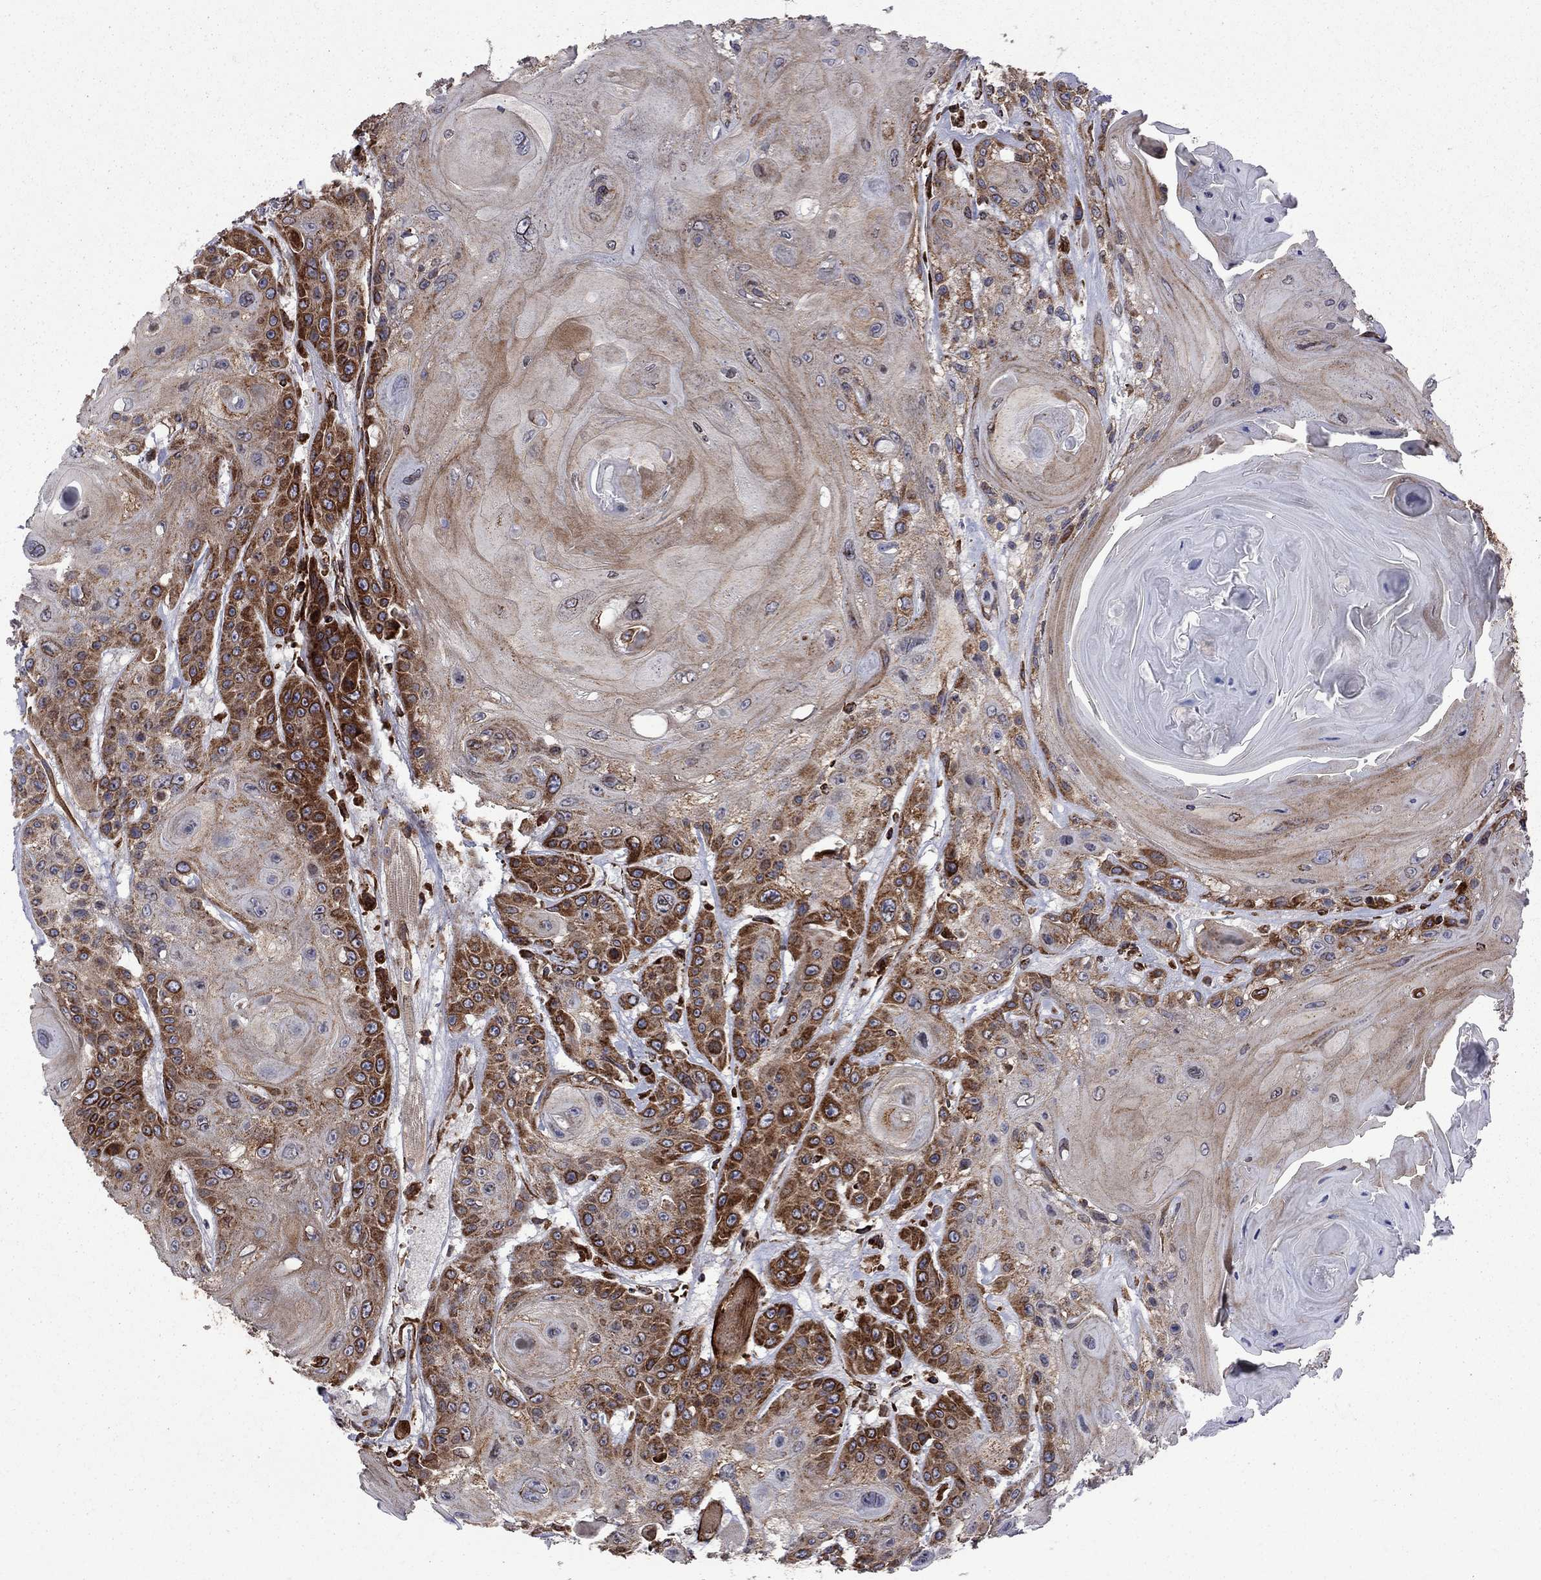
{"staining": {"intensity": "strong", "quantity": "<25%", "location": "cytoplasmic/membranous"}, "tissue": "head and neck cancer", "cell_type": "Tumor cells", "image_type": "cancer", "snomed": [{"axis": "morphology", "description": "Squamous cell carcinoma, NOS"}, {"axis": "topography", "description": "Head-Neck"}], "caption": "Tumor cells show medium levels of strong cytoplasmic/membranous expression in approximately <25% of cells in squamous cell carcinoma (head and neck).", "gene": "CLPTM1", "patient": {"sex": "female", "age": 59}}